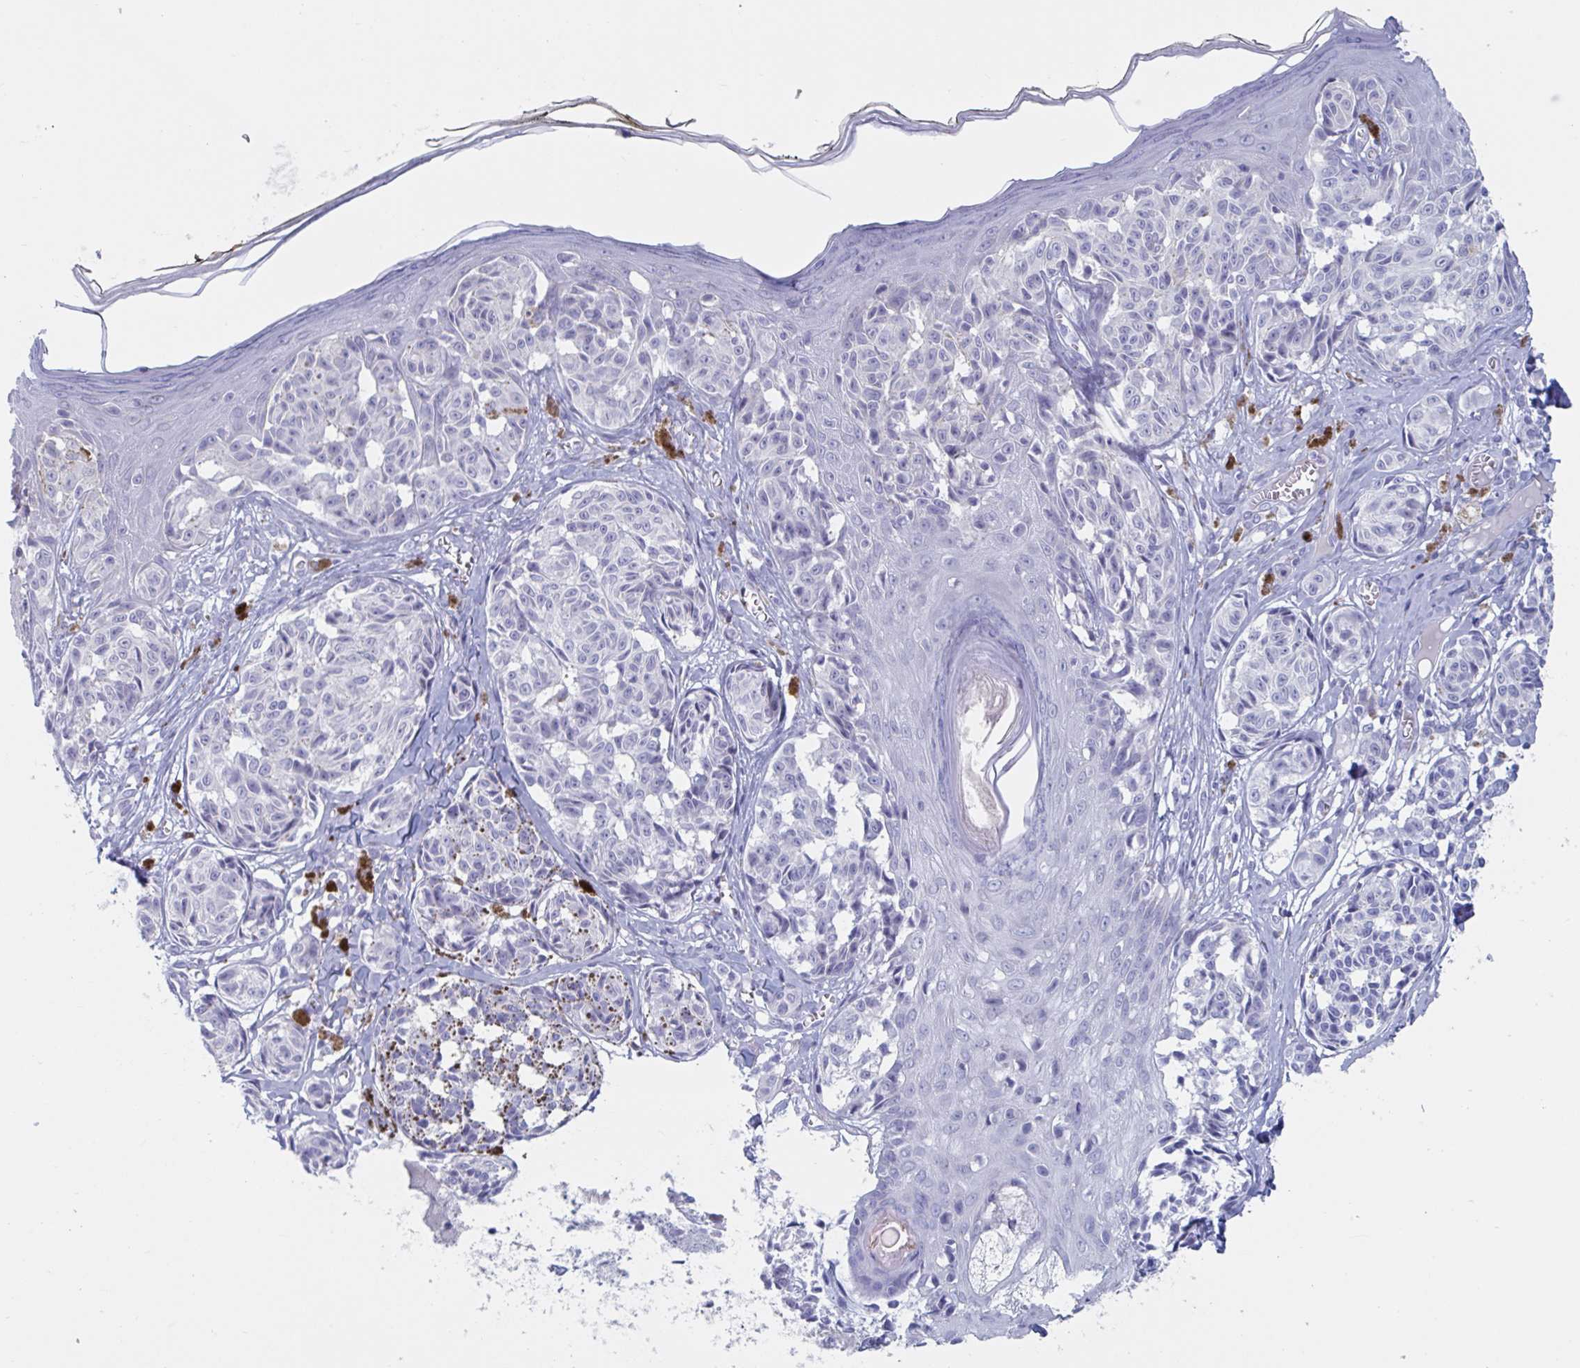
{"staining": {"intensity": "negative", "quantity": "none", "location": "none"}, "tissue": "melanoma", "cell_type": "Tumor cells", "image_type": "cancer", "snomed": [{"axis": "morphology", "description": "Malignant melanoma, NOS"}, {"axis": "topography", "description": "Skin"}], "caption": "Immunohistochemistry (IHC) of human malignant melanoma displays no positivity in tumor cells.", "gene": "NDUFC2", "patient": {"sex": "female", "age": 43}}